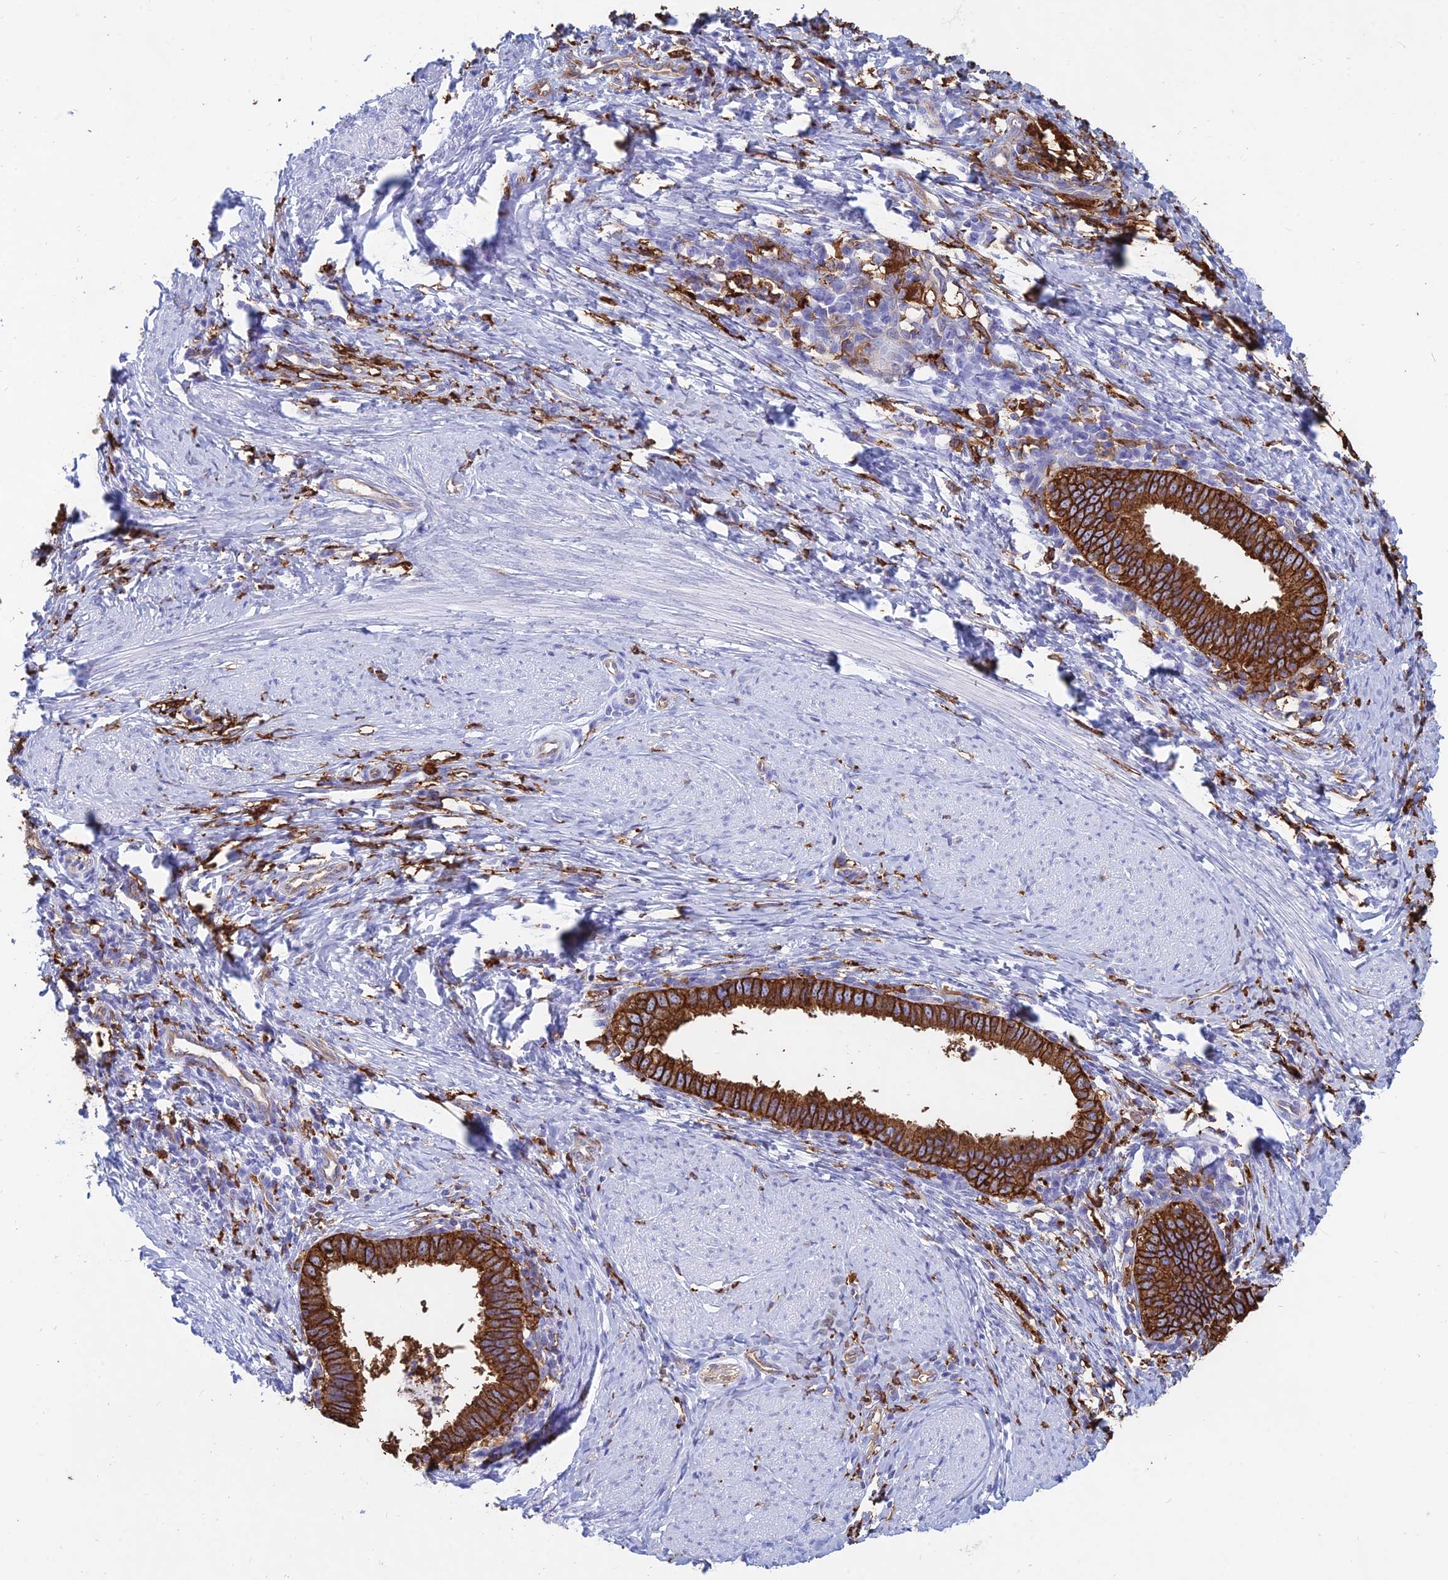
{"staining": {"intensity": "strong", "quantity": ">75%", "location": "cytoplasmic/membranous"}, "tissue": "cervical cancer", "cell_type": "Tumor cells", "image_type": "cancer", "snomed": [{"axis": "morphology", "description": "Adenocarcinoma, NOS"}, {"axis": "topography", "description": "Cervix"}], "caption": "Cervical cancer was stained to show a protein in brown. There is high levels of strong cytoplasmic/membranous staining in approximately >75% of tumor cells.", "gene": "HLA-DRB1", "patient": {"sex": "female", "age": 36}}